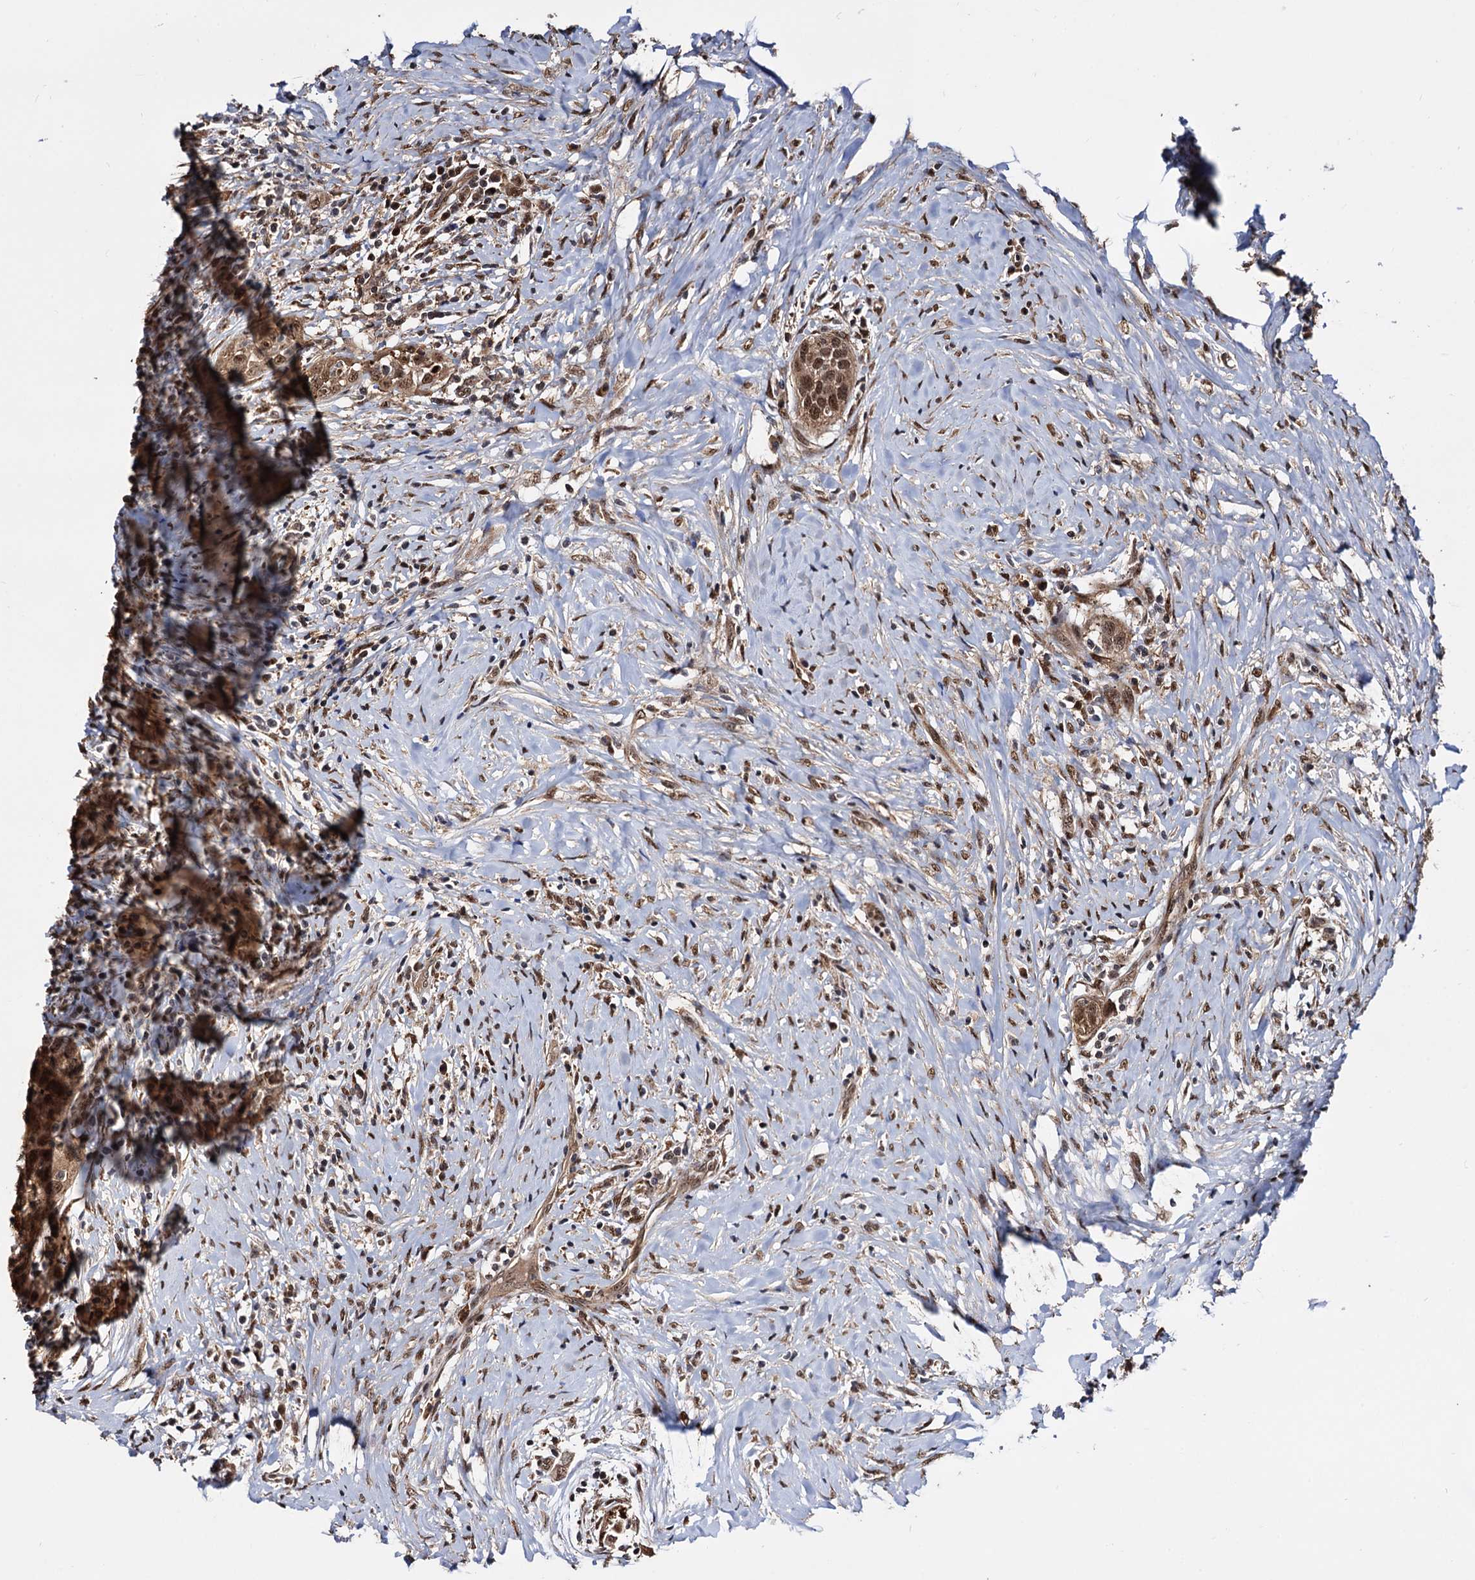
{"staining": {"intensity": "moderate", "quantity": ">75%", "location": "cytoplasmic/membranous,nuclear"}, "tissue": "head and neck cancer", "cell_type": "Tumor cells", "image_type": "cancer", "snomed": [{"axis": "morphology", "description": "Squamous cell carcinoma, NOS"}, {"axis": "topography", "description": "Oral tissue"}, {"axis": "topography", "description": "Head-Neck"}], "caption": "Head and neck cancer (squamous cell carcinoma) stained for a protein (brown) shows moderate cytoplasmic/membranous and nuclear positive expression in approximately >75% of tumor cells.", "gene": "PIGB", "patient": {"sex": "female", "age": 50}}